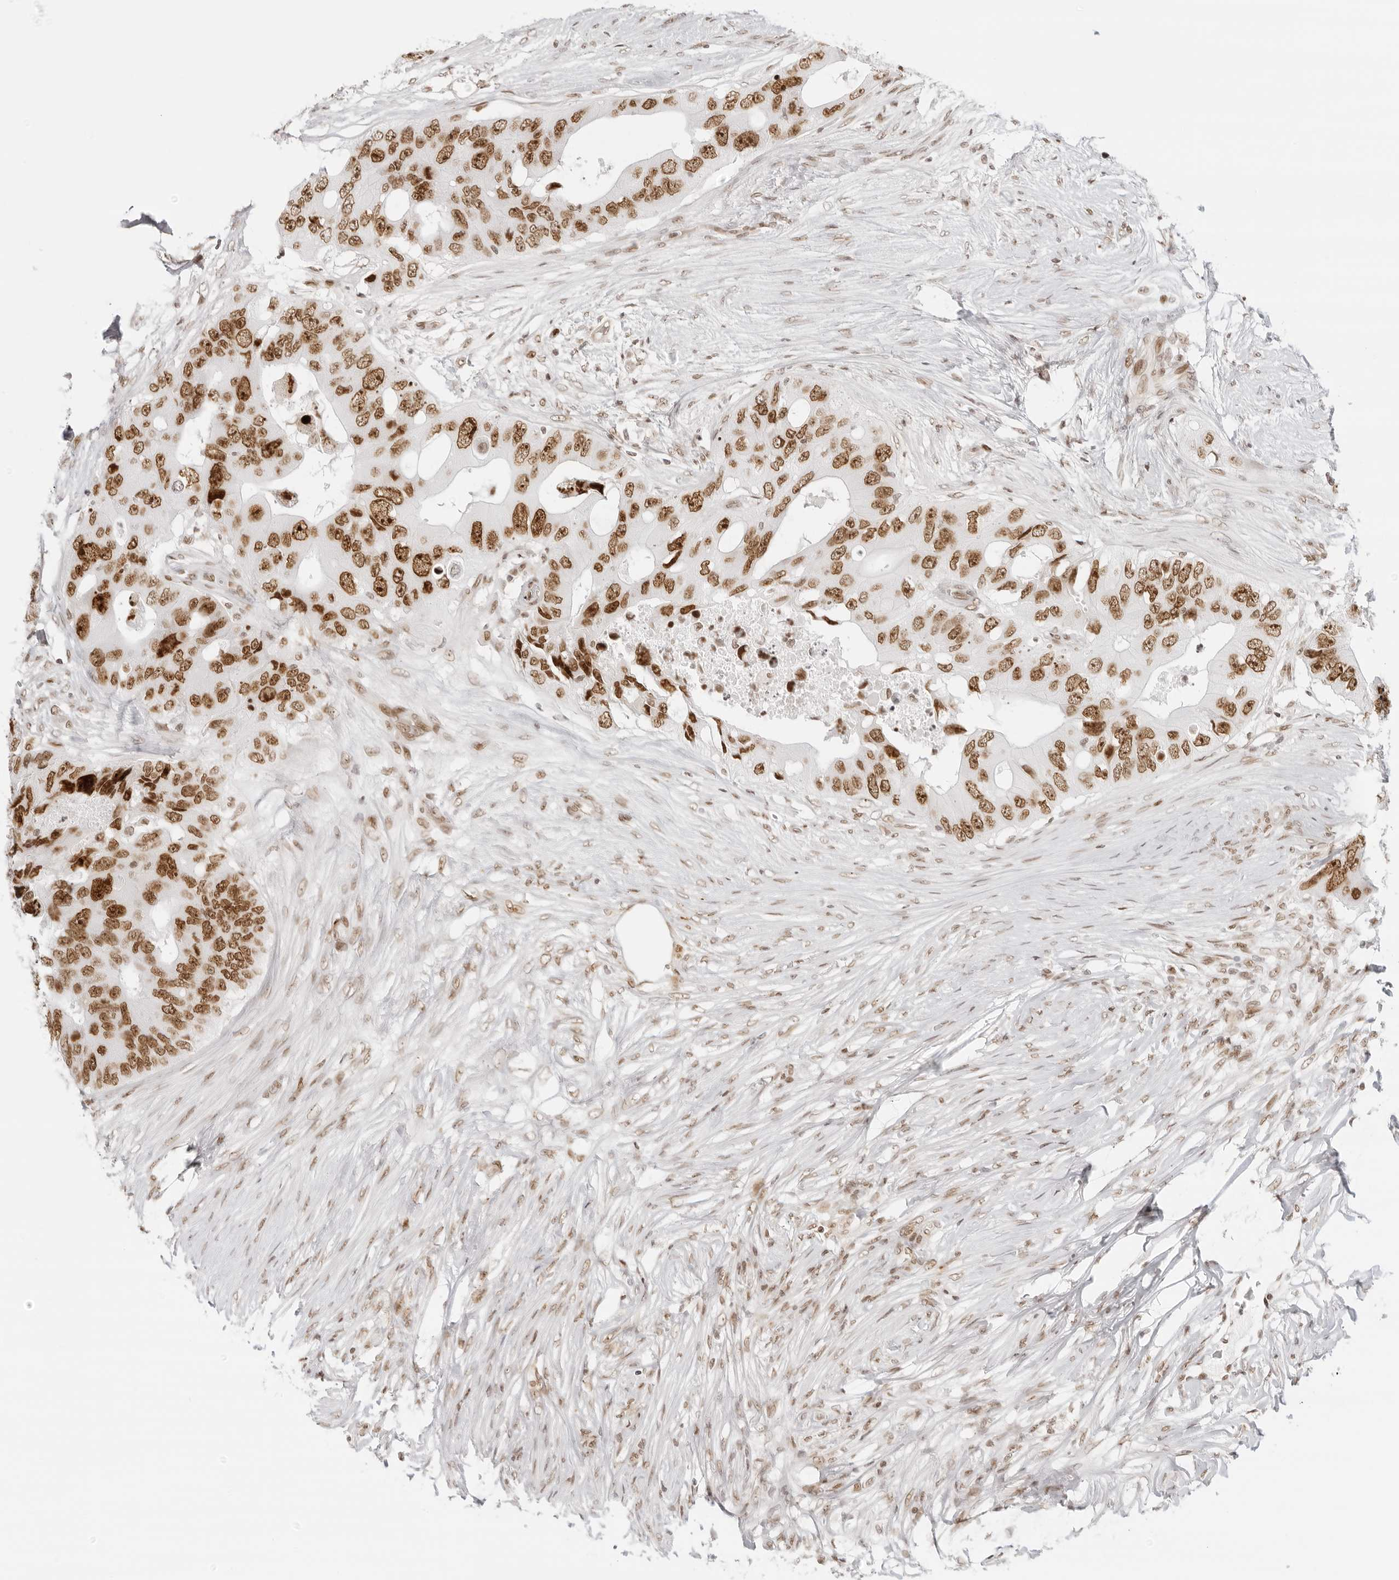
{"staining": {"intensity": "moderate", "quantity": ">75%", "location": "nuclear"}, "tissue": "colorectal cancer", "cell_type": "Tumor cells", "image_type": "cancer", "snomed": [{"axis": "morphology", "description": "Adenocarcinoma, NOS"}, {"axis": "topography", "description": "Colon"}], "caption": "A micrograph of colorectal cancer (adenocarcinoma) stained for a protein exhibits moderate nuclear brown staining in tumor cells.", "gene": "RCC1", "patient": {"sex": "male", "age": 71}}